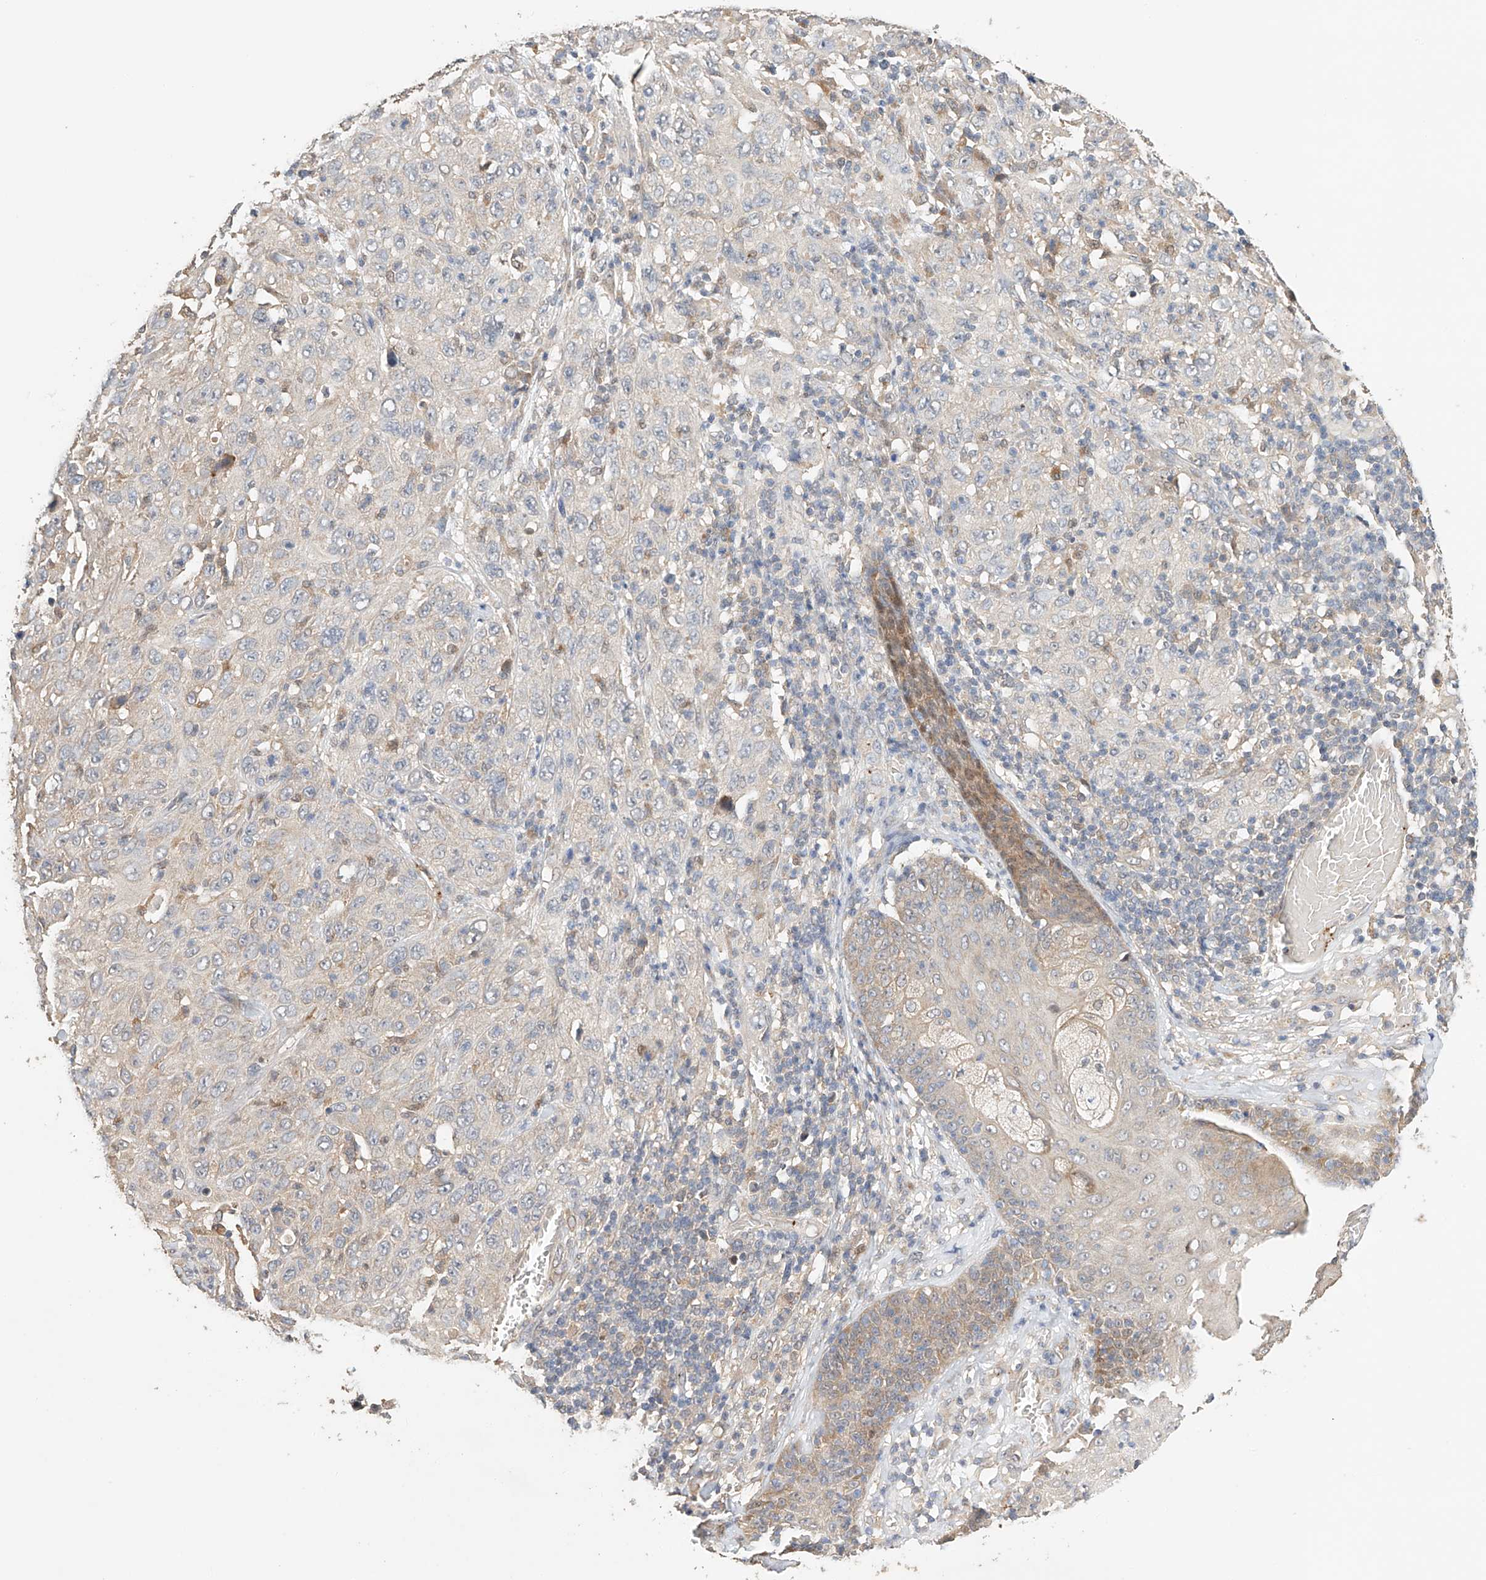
{"staining": {"intensity": "negative", "quantity": "none", "location": "none"}, "tissue": "skin cancer", "cell_type": "Tumor cells", "image_type": "cancer", "snomed": [{"axis": "morphology", "description": "Squamous cell carcinoma, NOS"}, {"axis": "topography", "description": "Skin"}], "caption": "High magnification brightfield microscopy of skin cancer (squamous cell carcinoma) stained with DAB (brown) and counterstained with hematoxylin (blue): tumor cells show no significant staining.", "gene": "ZFHX2", "patient": {"sex": "female", "age": 88}}